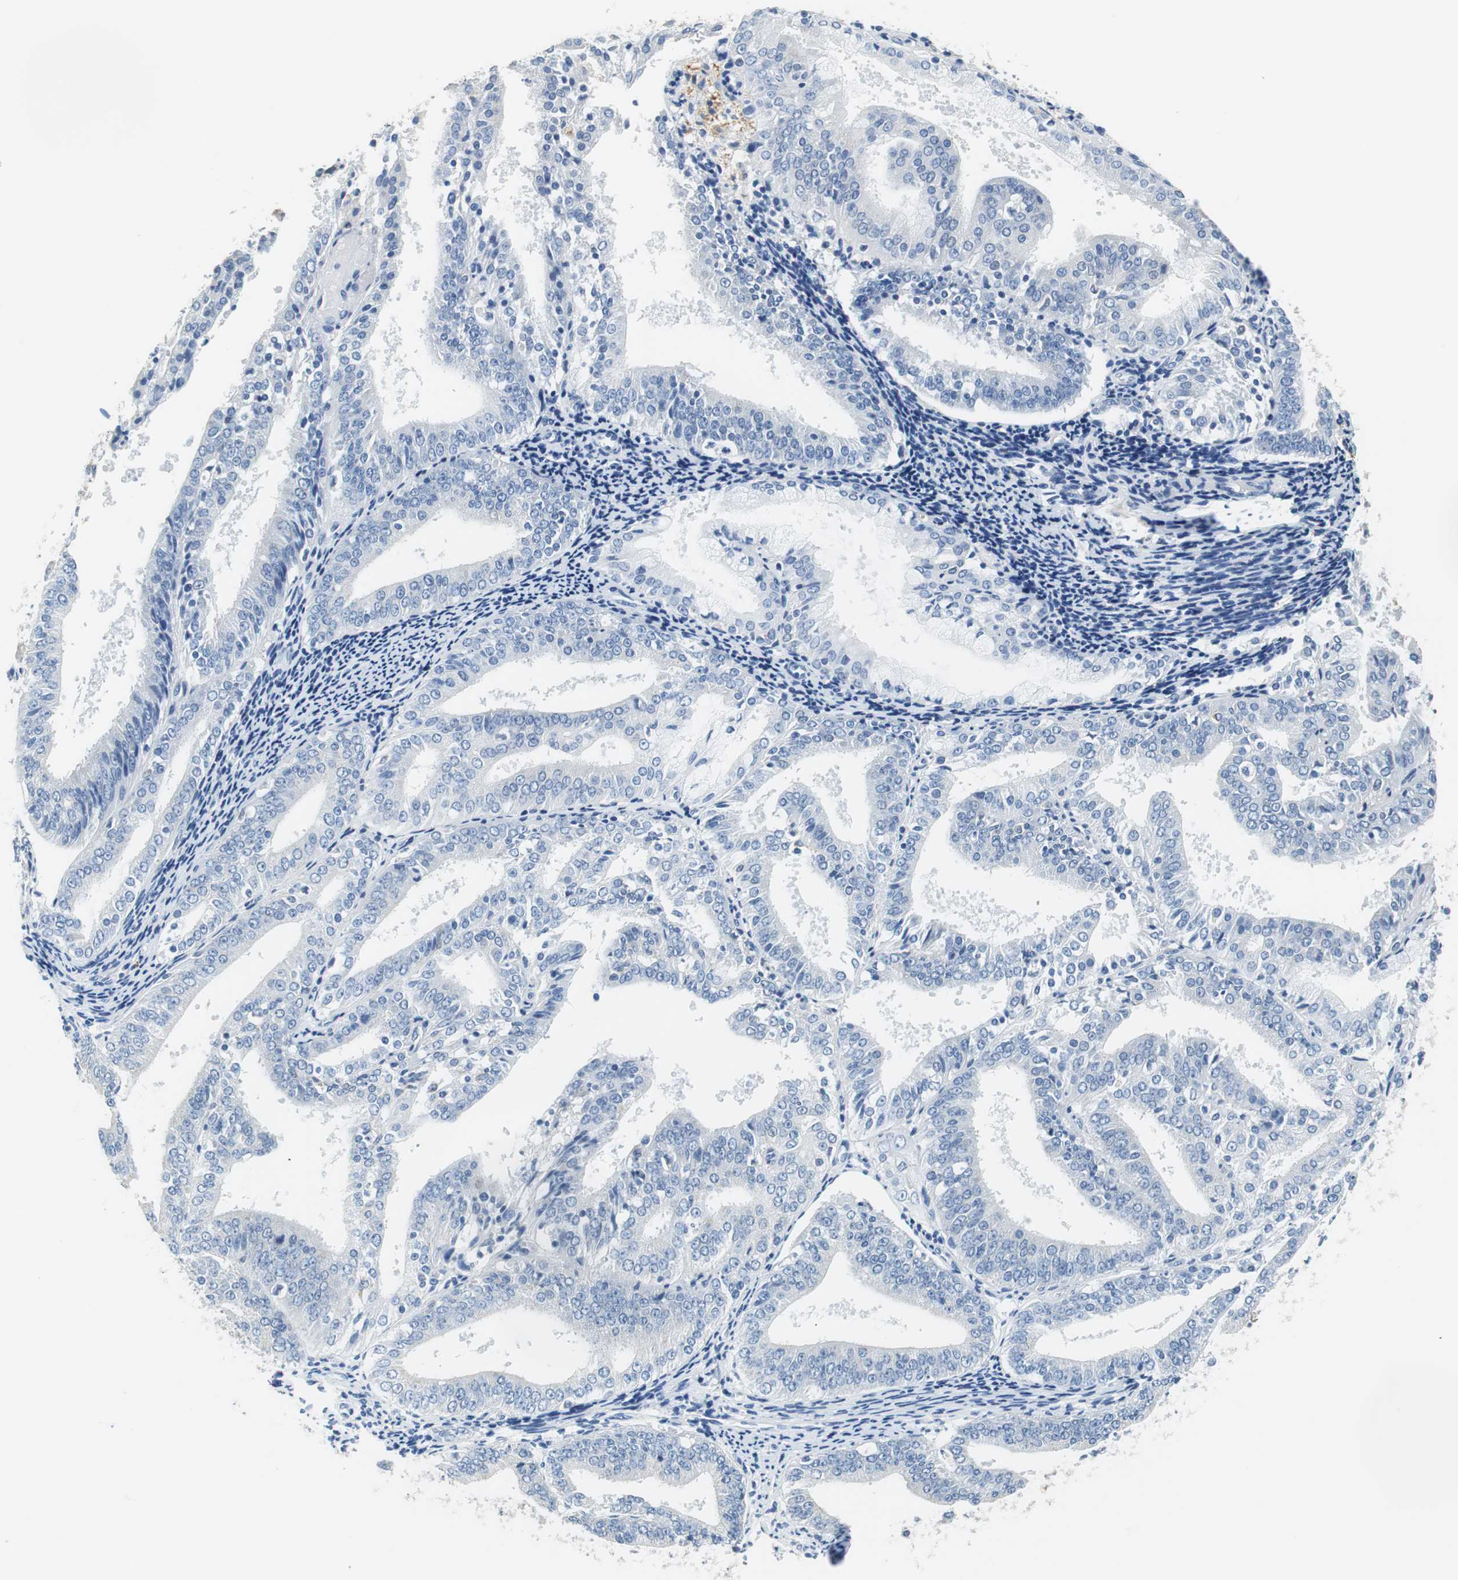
{"staining": {"intensity": "negative", "quantity": "none", "location": "none"}, "tissue": "endometrial cancer", "cell_type": "Tumor cells", "image_type": "cancer", "snomed": [{"axis": "morphology", "description": "Adenocarcinoma, NOS"}, {"axis": "topography", "description": "Endometrium"}], "caption": "A high-resolution histopathology image shows immunohistochemistry (IHC) staining of endometrial adenocarcinoma, which exhibits no significant positivity in tumor cells. The staining is performed using DAB (3,3'-diaminobenzidine) brown chromogen with nuclei counter-stained in using hematoxylin.", "gene": "TEX264", "patient": {"sex": "female", "age": 63}}